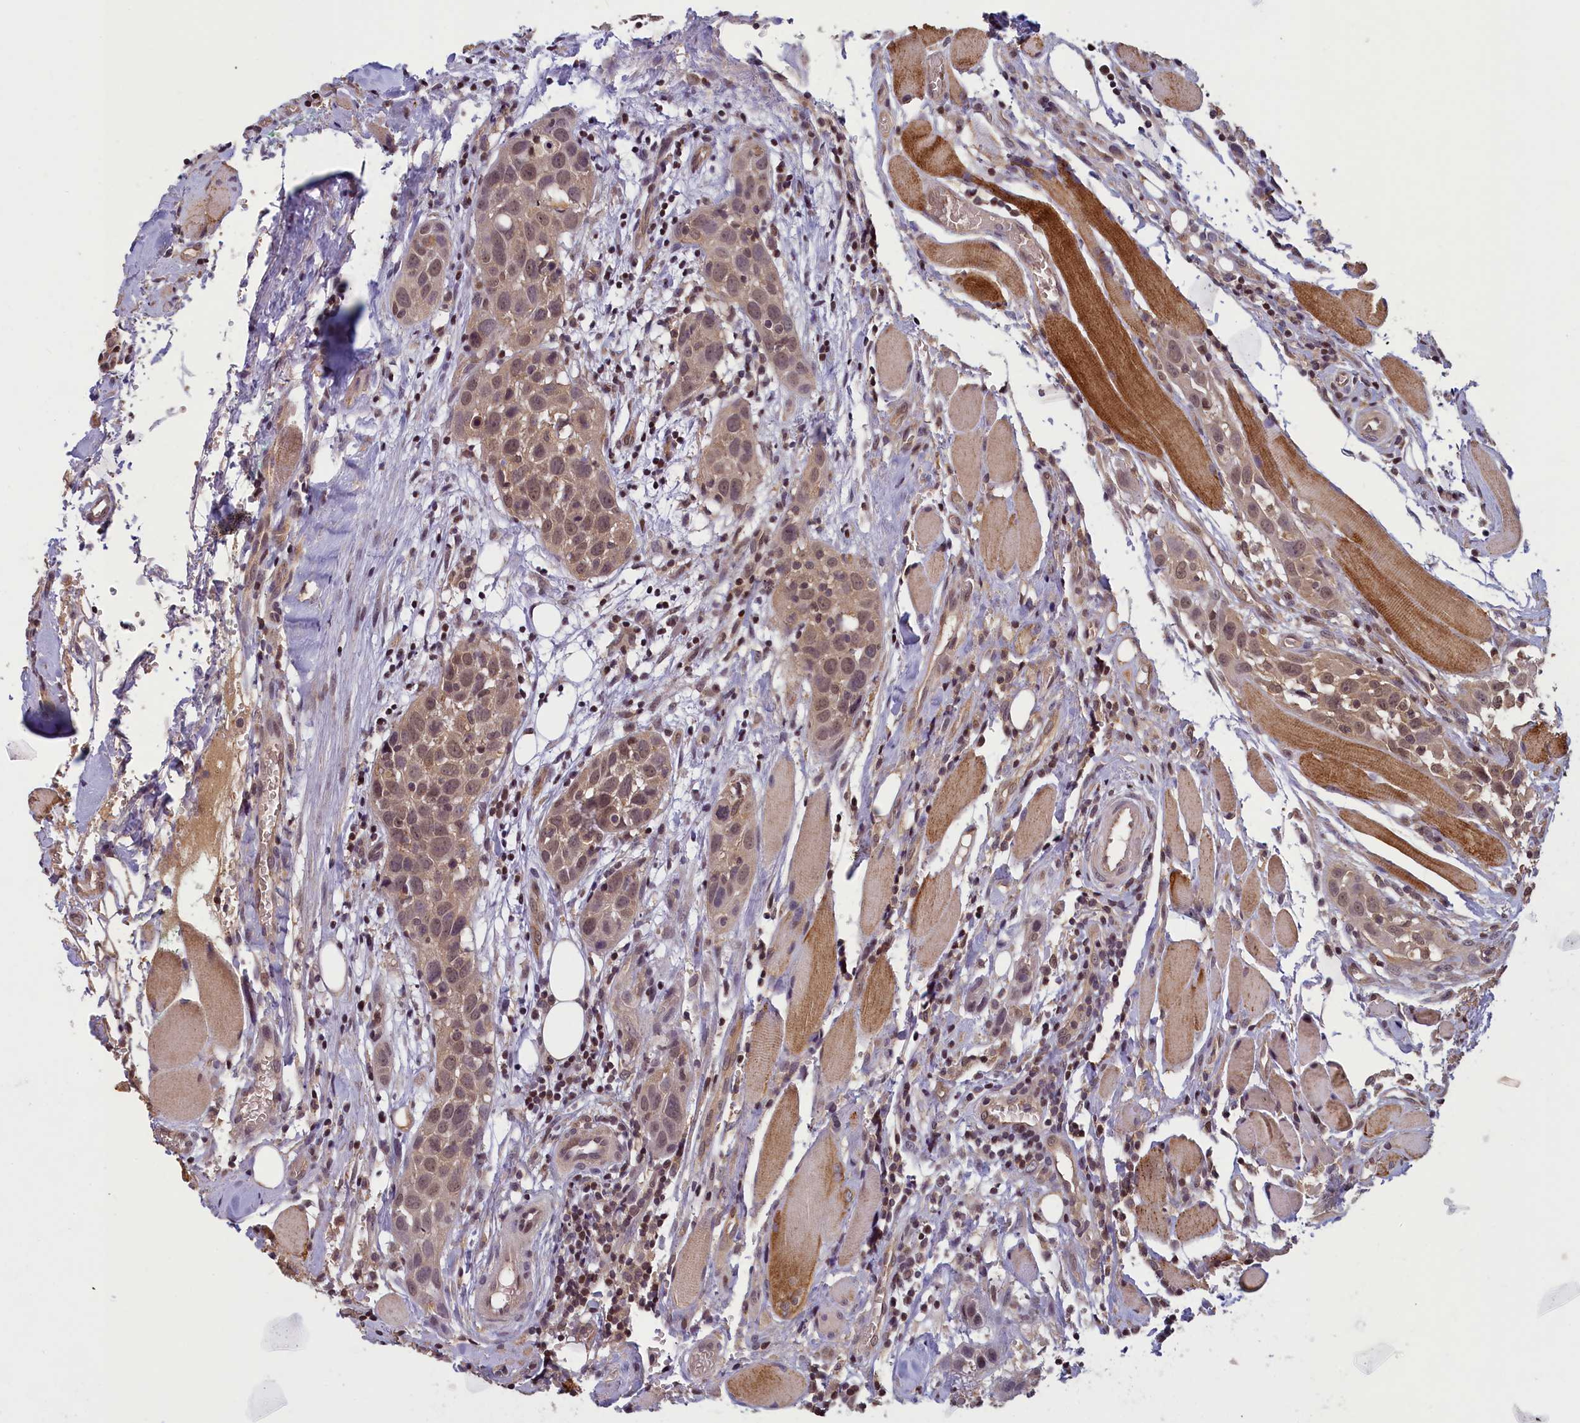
{"staining": {"intensity": "weak", "quantity": "25%-75%", "location": "cytoplasmic/membranous,nuclear"}, "tissue": "head and neck cancer", "cell_type": "Tumor cells", "image_type": "cancer", "snomed": [{"axis": "morphology", "description": "Squamous cell carcinoma, NOS"}, {"axis": "topography", "description": "Oral tissue"}, {"axis": "topography", "description": "Head-Neck"}], "caption": "Immunohistochemistry (IHC) staining of squamous cell carcinoma (head and neck), which displays low levels of weak cytoplasmic/membranous and nuclear expression in approximately 25%-75% of tumor cells indicating weak cytoplasmic/membranous and nuclear protein positivity. The staining was performed using DAB (3,3'-diaminobenzidine) (brown) for protein detection and nuclei were counterstained in hematoxylin (blue).", "gene": "NUBP1", "patient": {"sex": "female", "age": 50}}